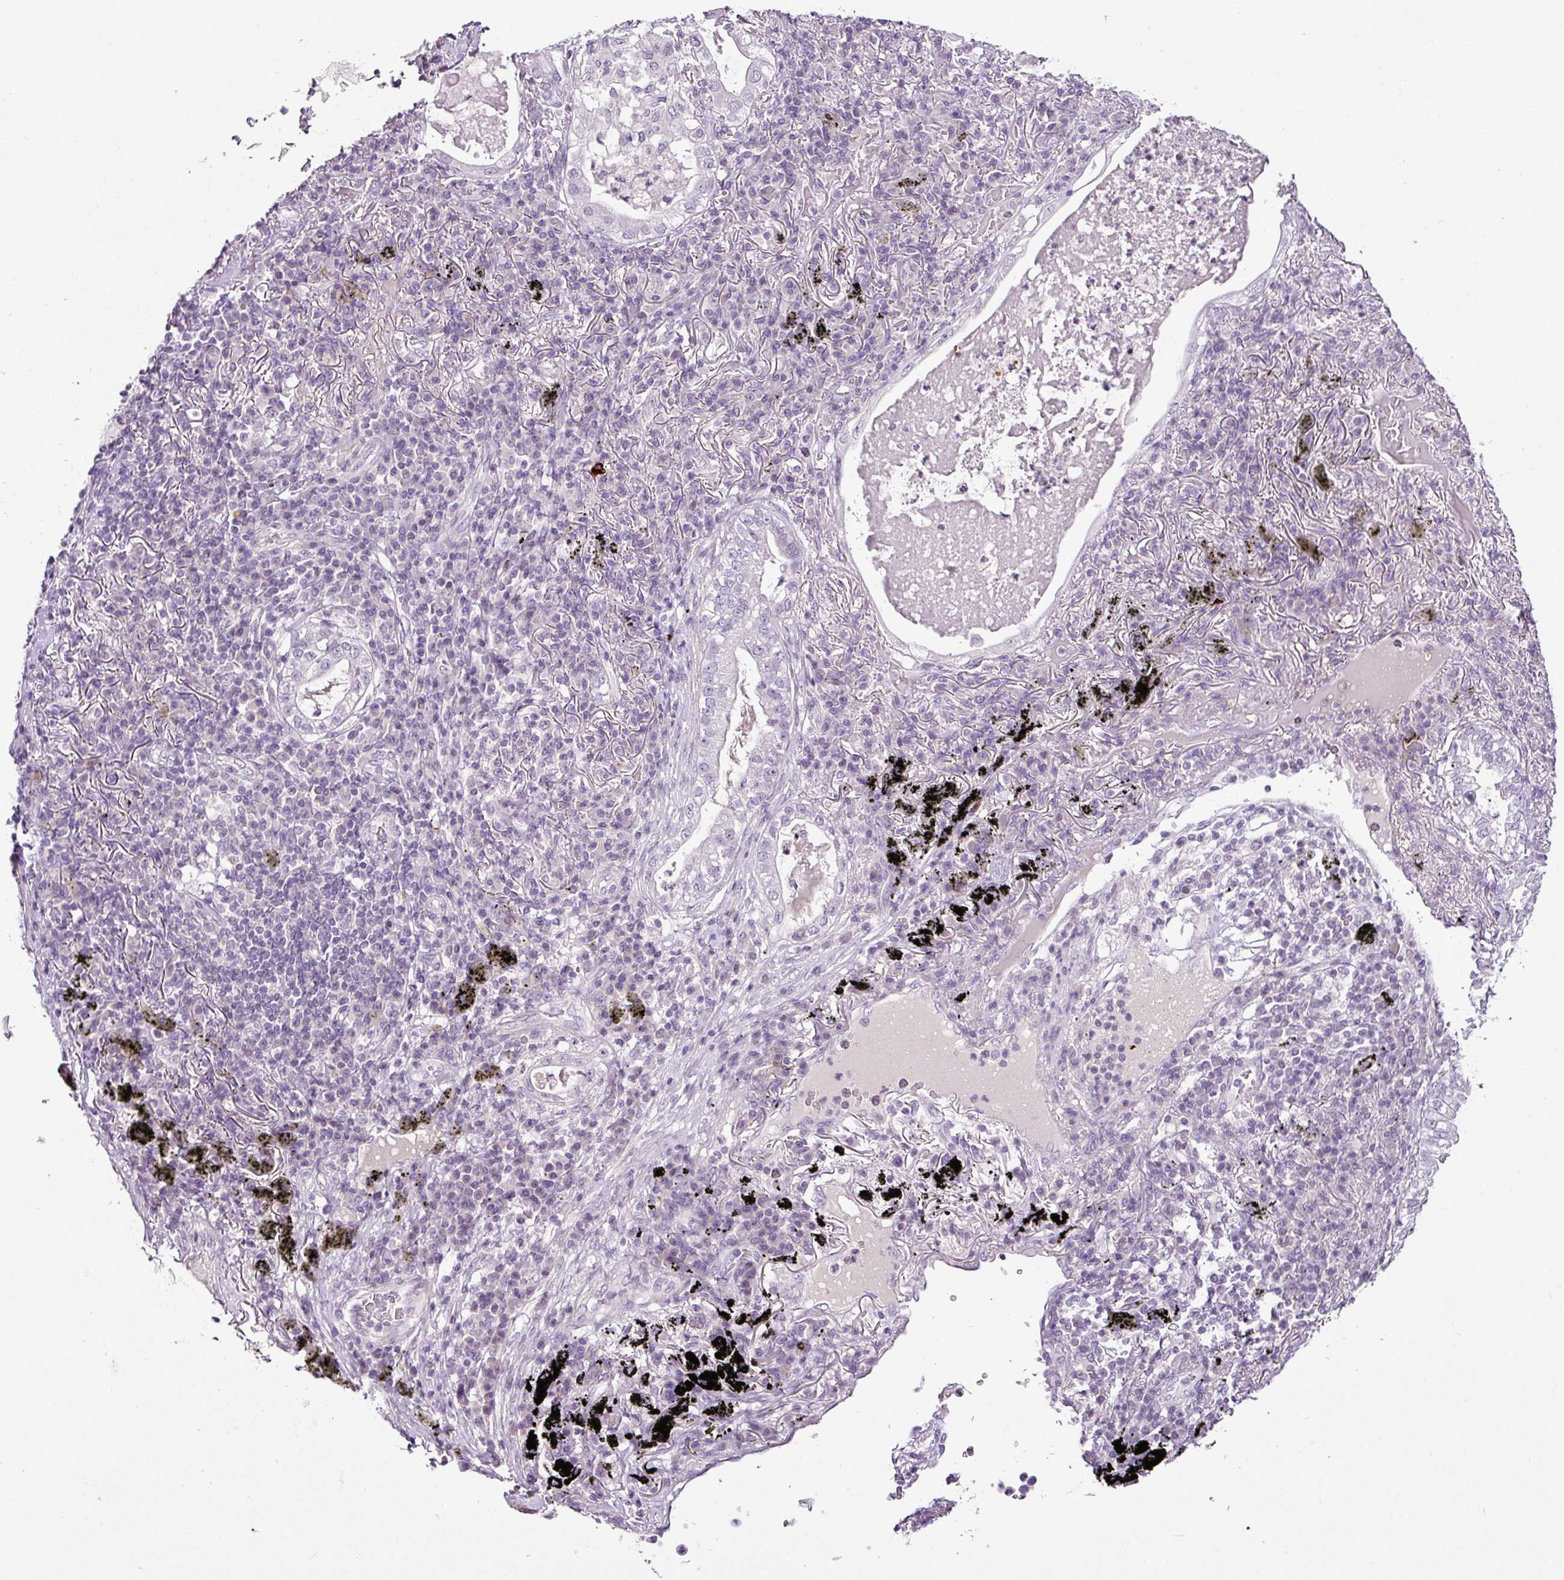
{"staining": {"intensity": "negative", "quantity": "none", "location": "none"}, "tissue": "lung cancer", "cell_type": "Tumor cells", "image_type": "cancer", "snomed": [{"axis": "morphology", "description": "Adenocarcinoma, NOS"}, {"axis": "topography", "description": "Lung"}], "caption": "An immunohistochemistry photomicrograph of lung cancer (adenocarcinoma) is shown. There is no staining in tumor cells of lung cancer (adenocarcinoma).", "gene": "TEX30", "patient": {"sex": "female", "age": 73}}